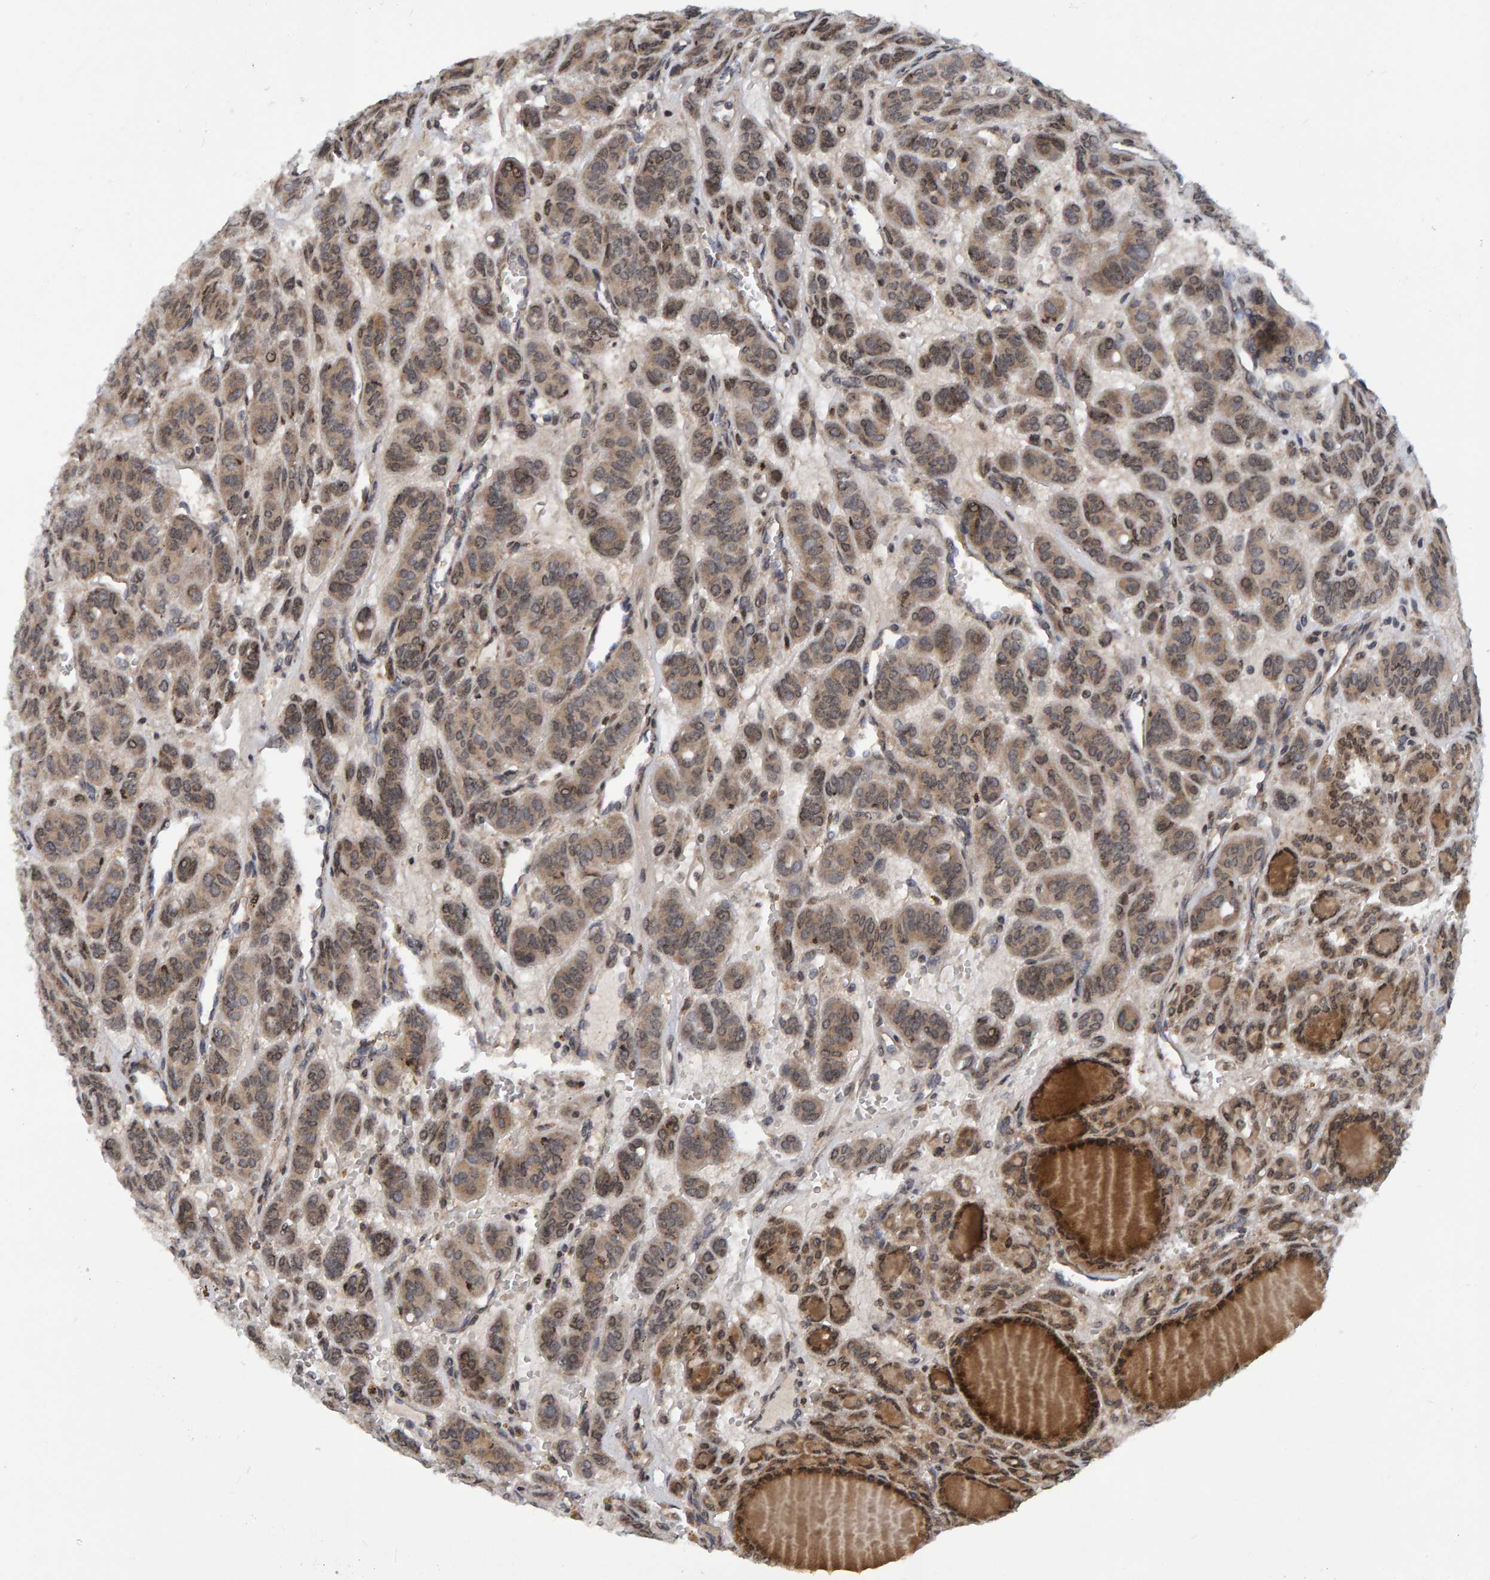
{"staining": {"intensity": "weak", "quantity": ">75%", "location": "cytoplasmic/membranous"}, "tissue": "thyroid cancer", "cell_type": "Tumor cells", "image_type": "cancer", "snomed": [{"axis": "morphology", "description": "Follicular adenoma carcinoma, NOS"}, {"axis": "topography", "description": "Thyroid gland"}], "caption": "Tumor cells display low levels of weak cytoplasmic/membranous positivity in about >75% of cells in human thyroid cancer.", "gene": "GAB2", "patient": {"sex": "female", "age": 71}}